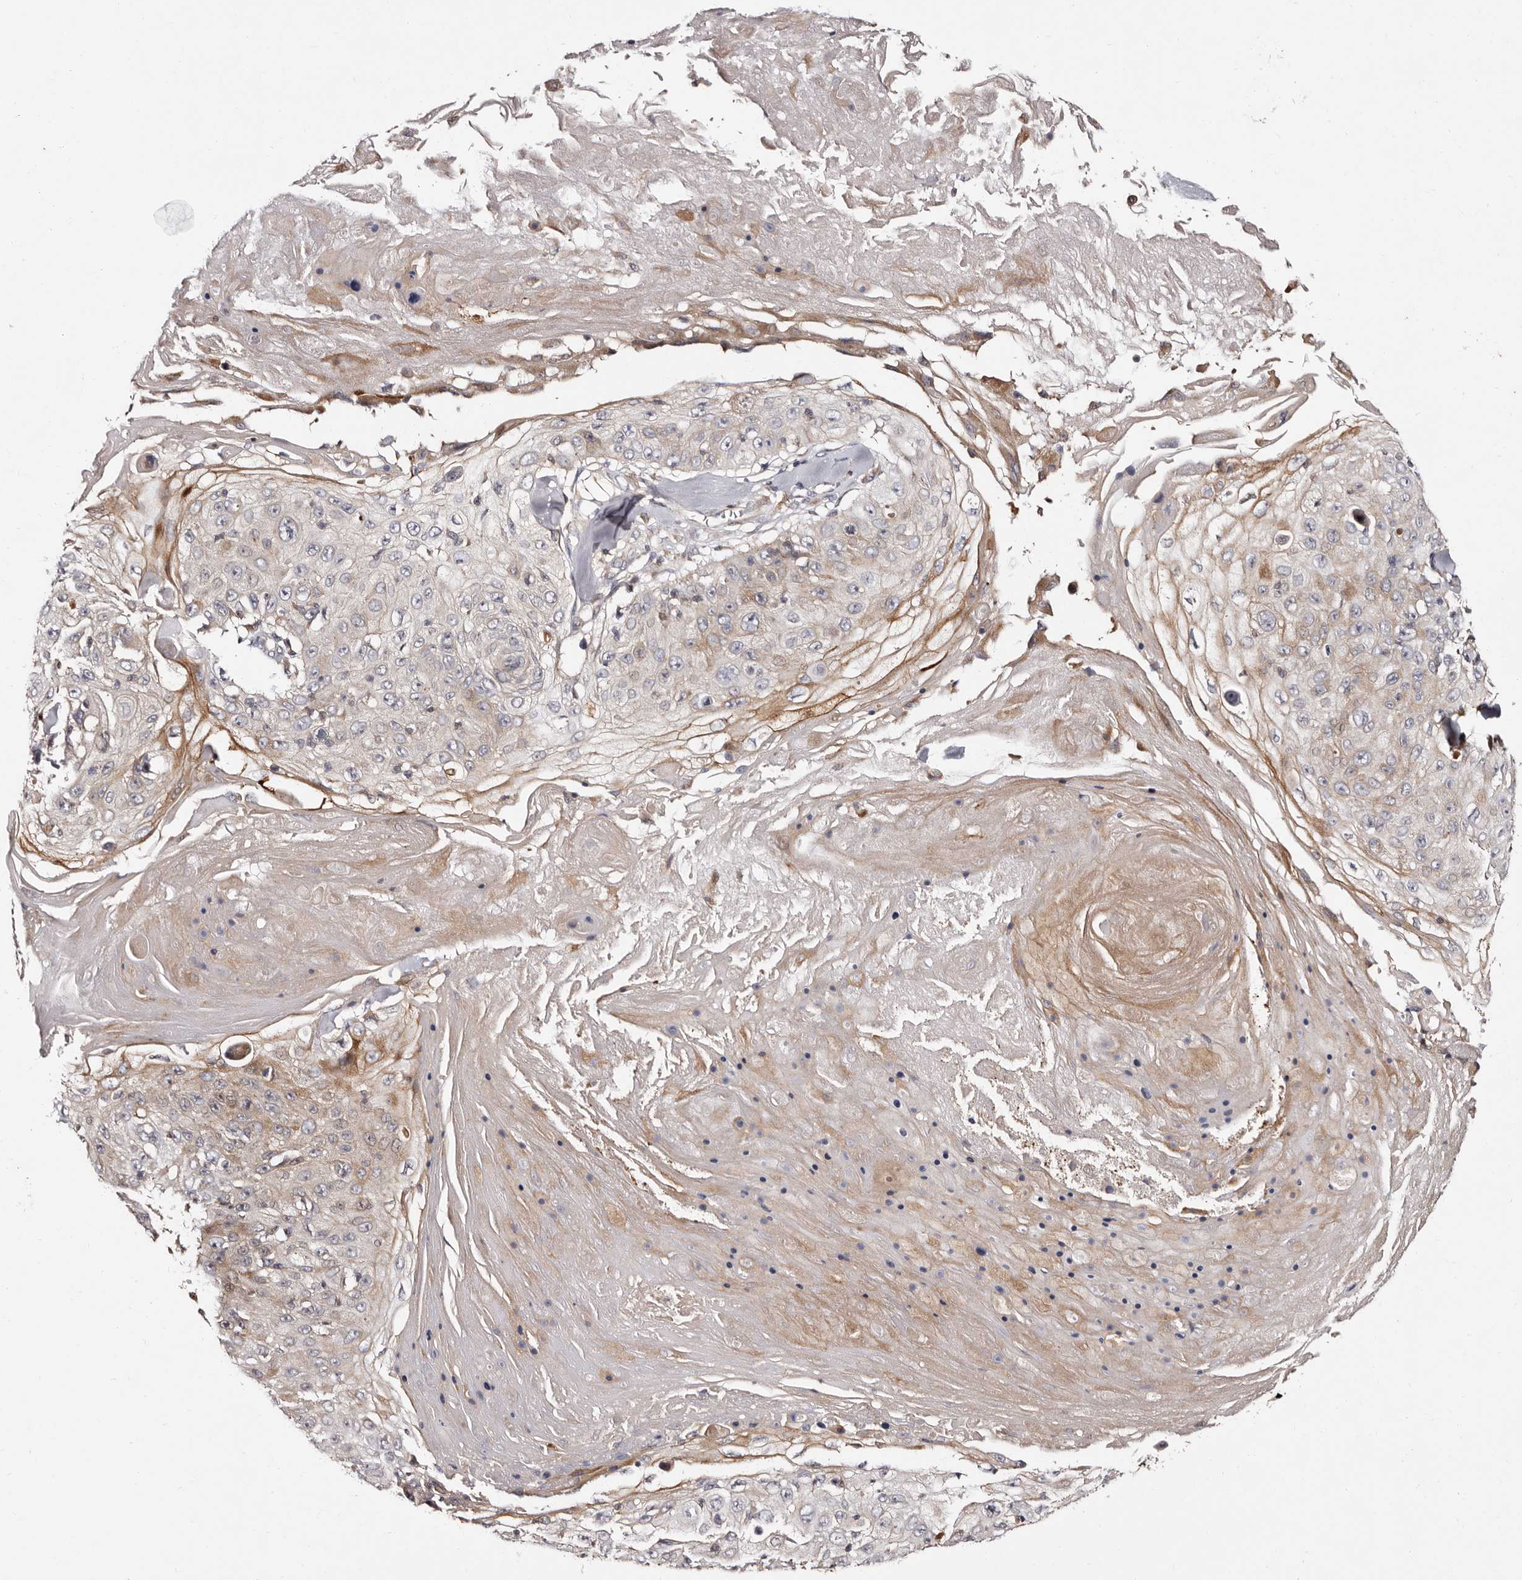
{"staining": {"intensity": "negative", "quantity": "none", "location": "none"}, "tissue": "skin cancer", "cell_type": "Tumor cells", "image_type": "cancer", "snomed": [{"axis": "morphology", "description": "Squamous cell carcinoma, NOS"}, {"axis": "topography", "description": "Skin"}], "caption": "An immunohistochemistry (IHC) image of skin cancer is shown. There is no staining in tumor cells of skin cancer.", "gene": "DNPH1", "patient": {"sex": "male", "age": 86}}